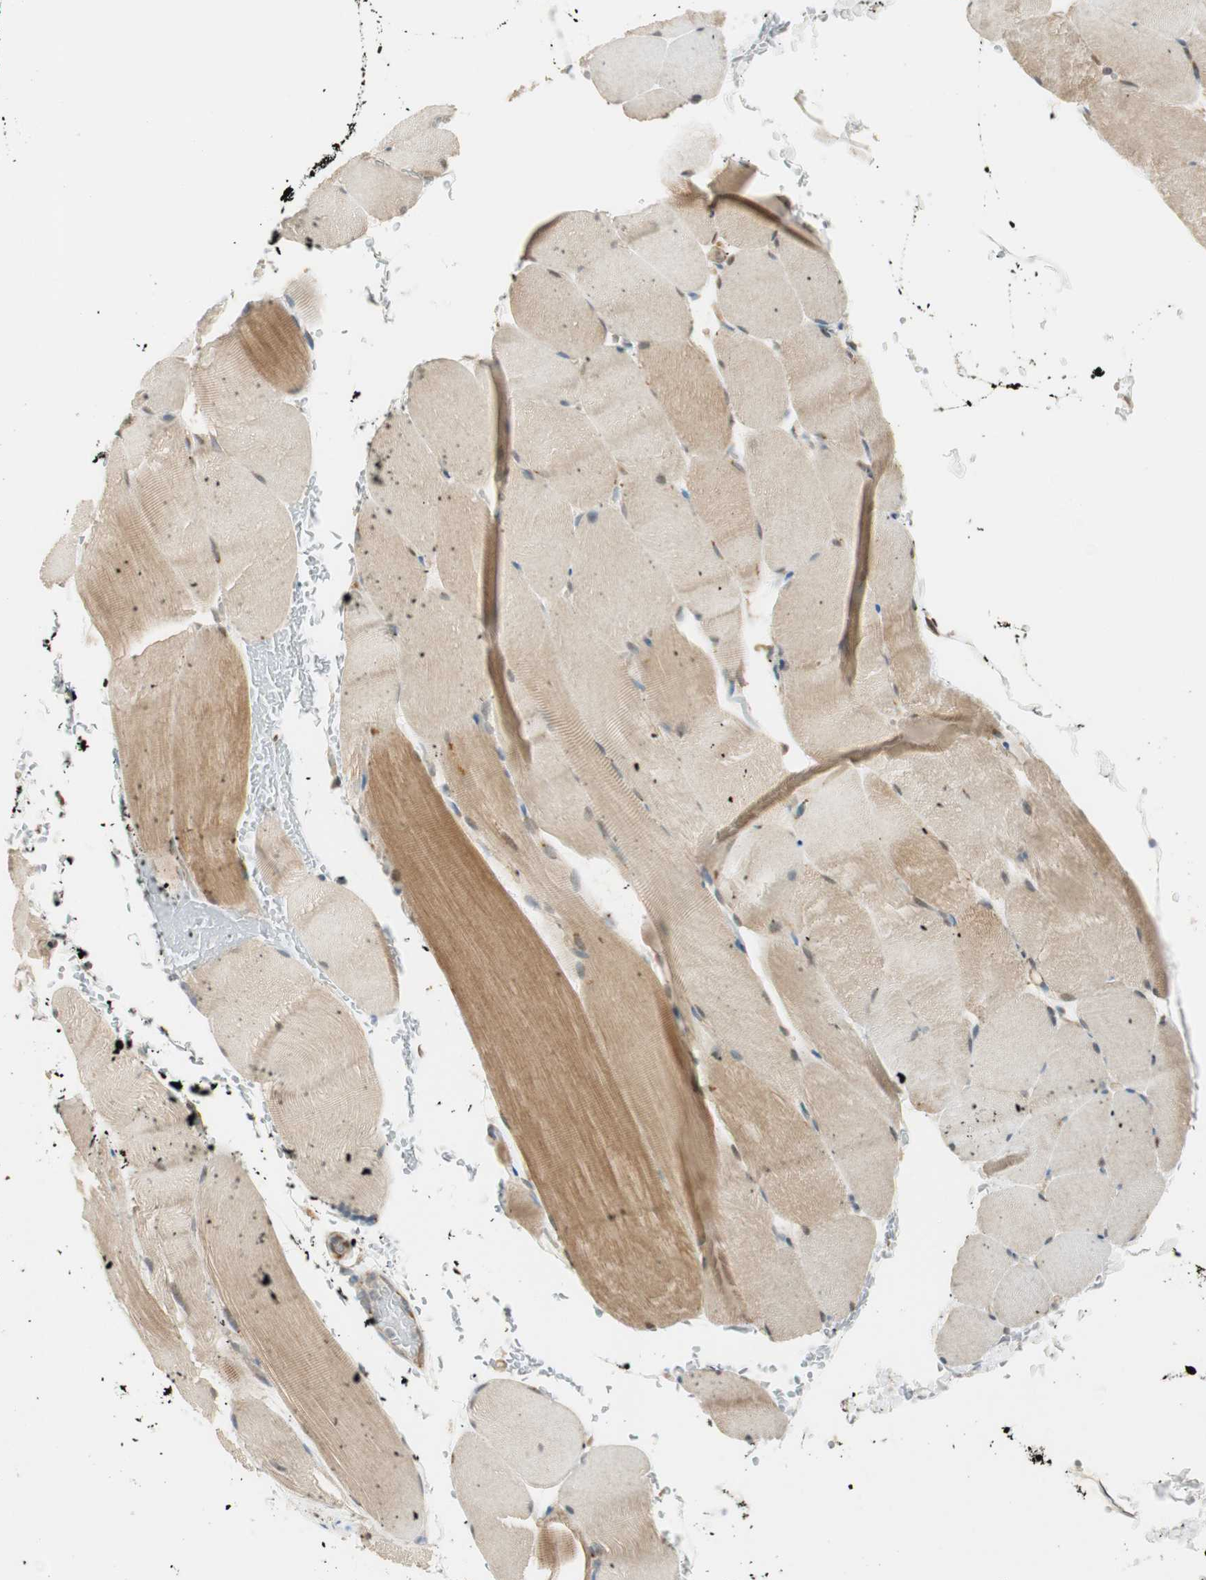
{"staining": {"intensity": "moderate", "quantity": "<25%", "location": "cytoplasmic/membranous"}, "tissue": "skeletal muscle", "cell_type": "Myocytes", "image_type": "normal", "snomed": [{"axis": "morphology", "description": "Normal tissue, NOS"}, {"axis": "topography", "description": "Skeletal muscle"}, {"axis": "topography", "description": "Parathyroid gland"}], "caption": "Brown immunohistochemical staining in unremarkable human skeletal muscle demonstrates moderate cytoplasmic/membranous positivity in approximately <25% of myocytes. (Stains: DAB (3,3'-diaminobenzidine) in brown, nuclei in blue, Microscopy: brightfield microscopy at high magnification).", "gene": "PSMD8", "patient": {"sex": "female", "age": 37}}